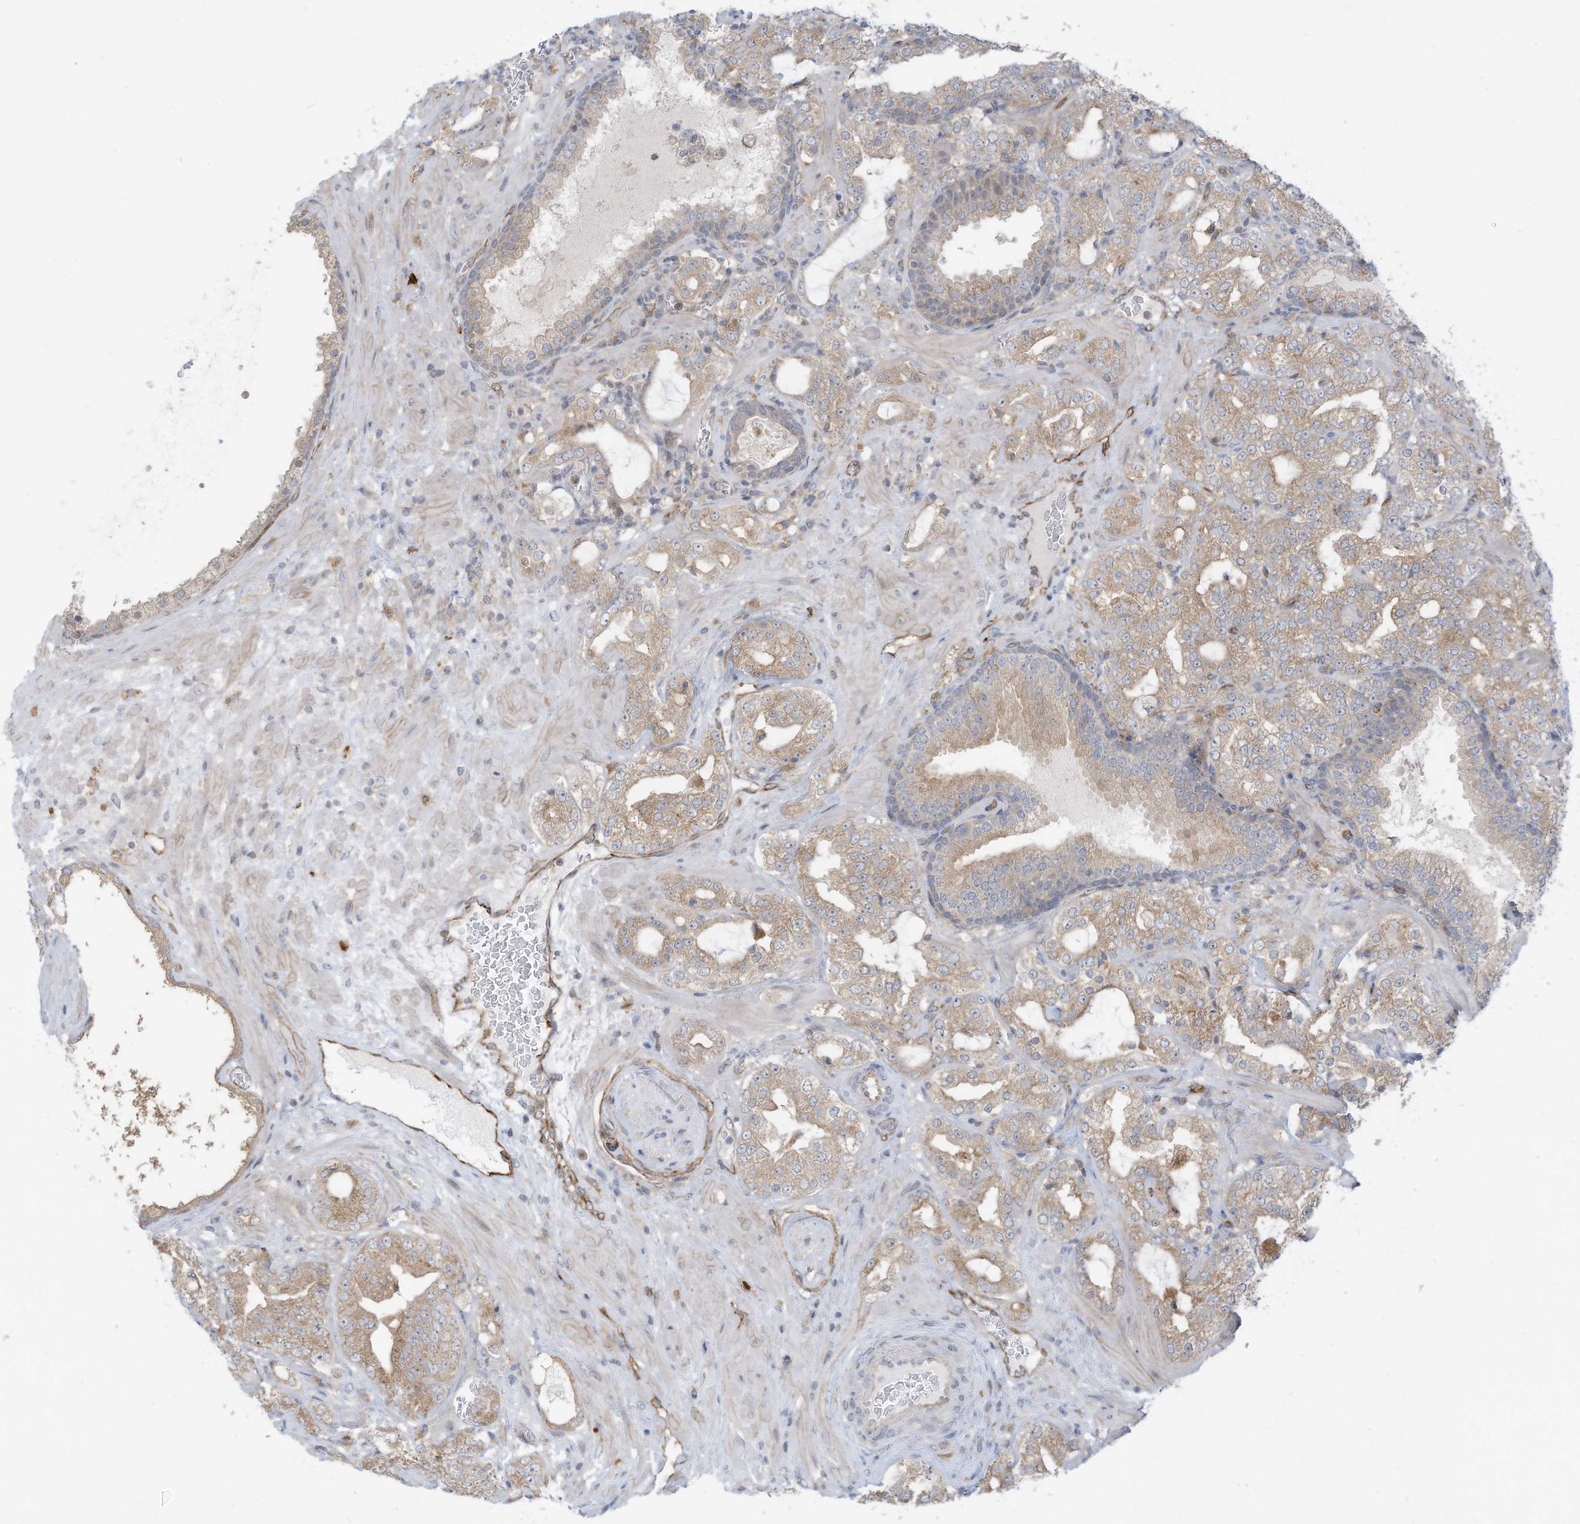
{"staining": {"intensity": "weak", "quantity": ">75%", "location": "cytoplasmic/membranous"}, "tissue": "prostate cancer", "cell_type": "Tumor cells", "image_type": "cancer", "snomed": [{"axis": "morphology", "description": "Adenocarcinoma, High grade"}, {"axis": "topography", "description": "Prostate"}], "caption": "Tumor cells demonstrate low levels of weak cytoplasmic/membranous positivity in about >75% of cells in prostate adenocarcinoma (high-grade). (Stains: DAB (3,3'-diaminobenzidine) in brown, nuclei in blue, Microscopy: brightfield microscopy at high magnification).", "gene": "DZIP3", "patient": {"sex": "male", "age": 64}}